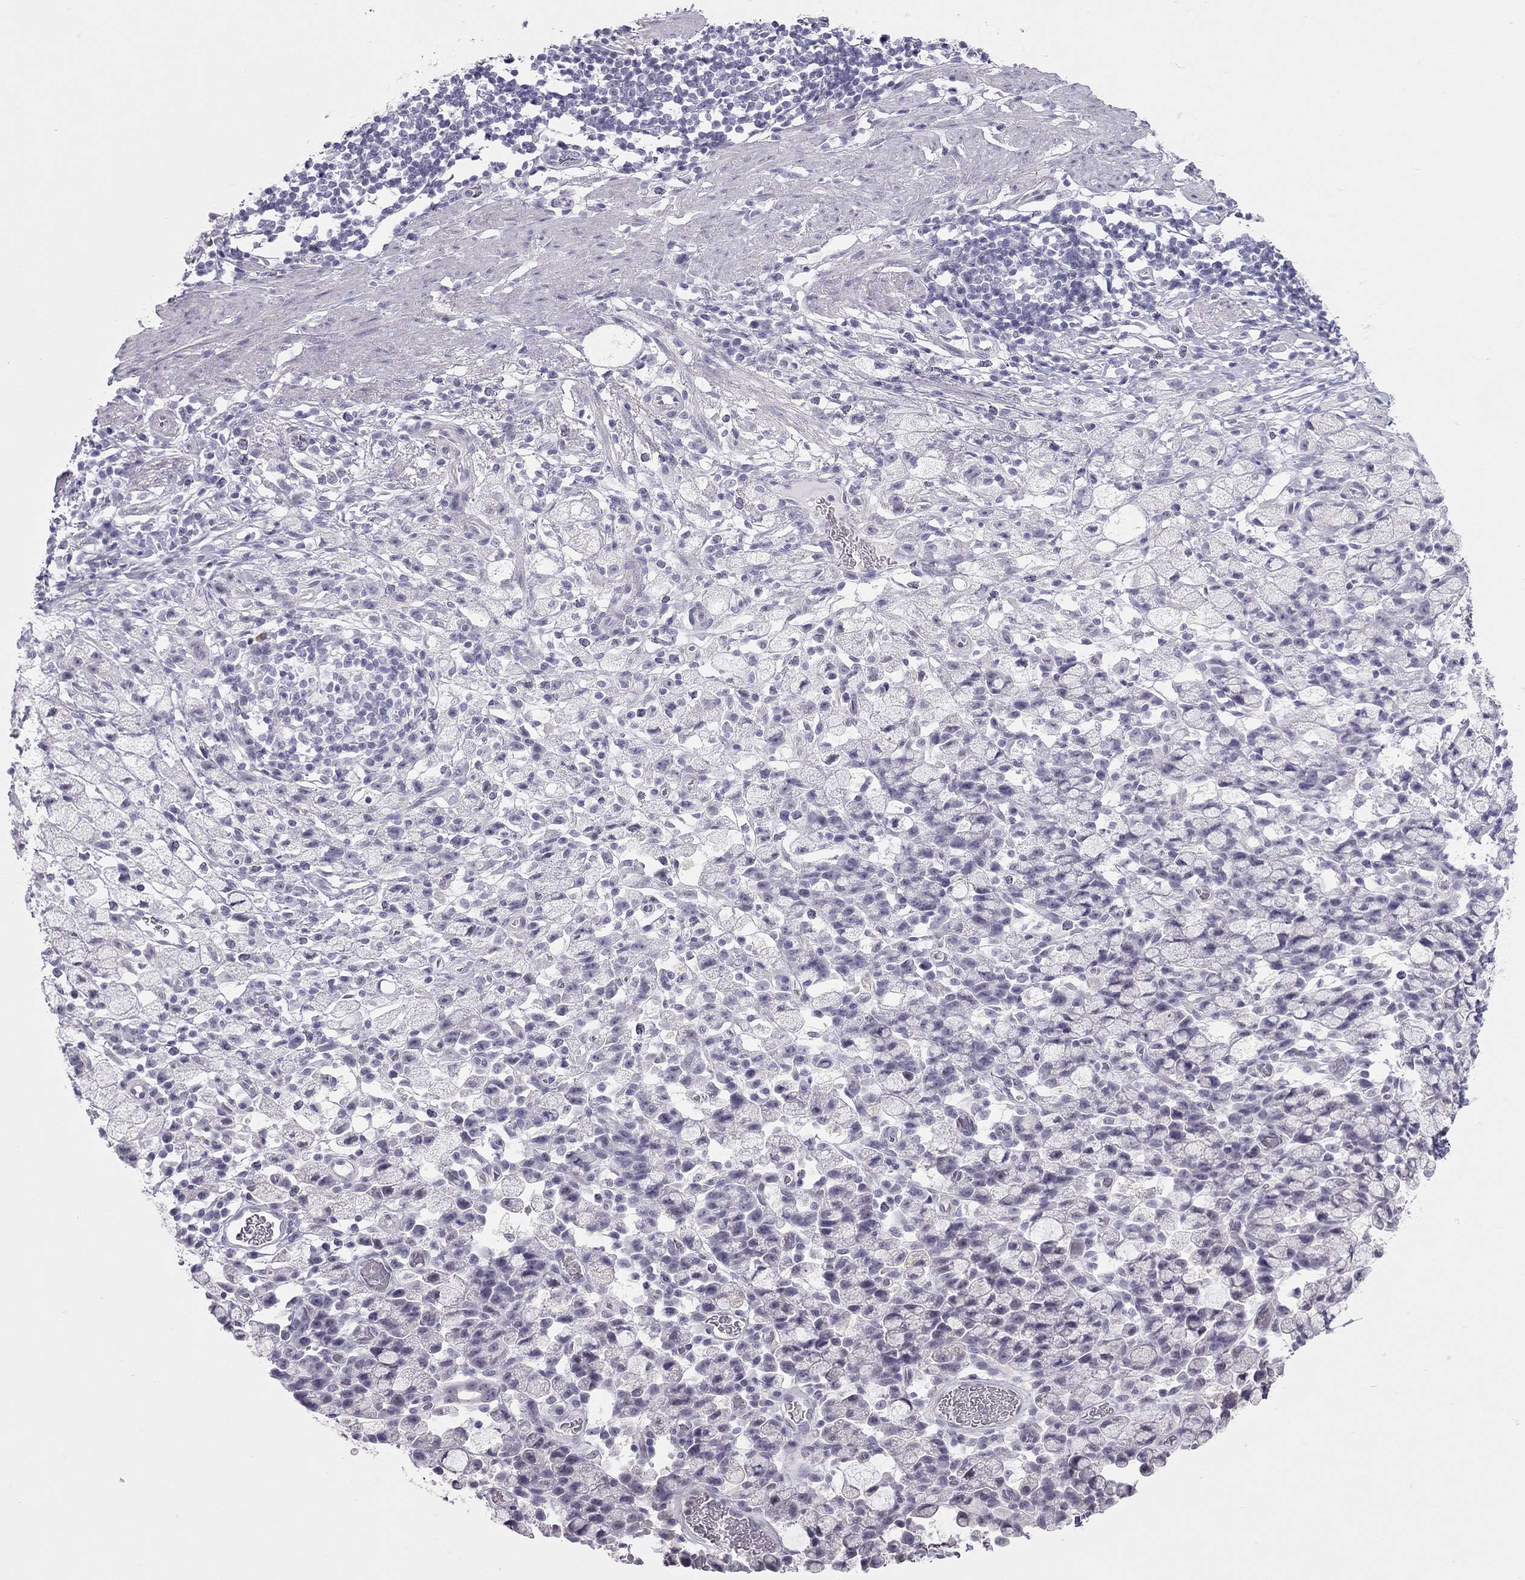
{"staining": {"intensity": "negative", "quantity": "none", "location": "none"}, "tissue": "stomach cancer", "cell_type": "Tumor cells", "image_type": "cancer", "snomed": [{"axis": "morphology", "description": "Adenocarcinoma, NOS"}, {"axis": "topography", "description": "Stomach"}], "caption": "Tumor cells show no significant protein expression in stomach adenocarcinoma.", "gene": "SPATA12", "patient": {"sex": "male", "age": 58}}